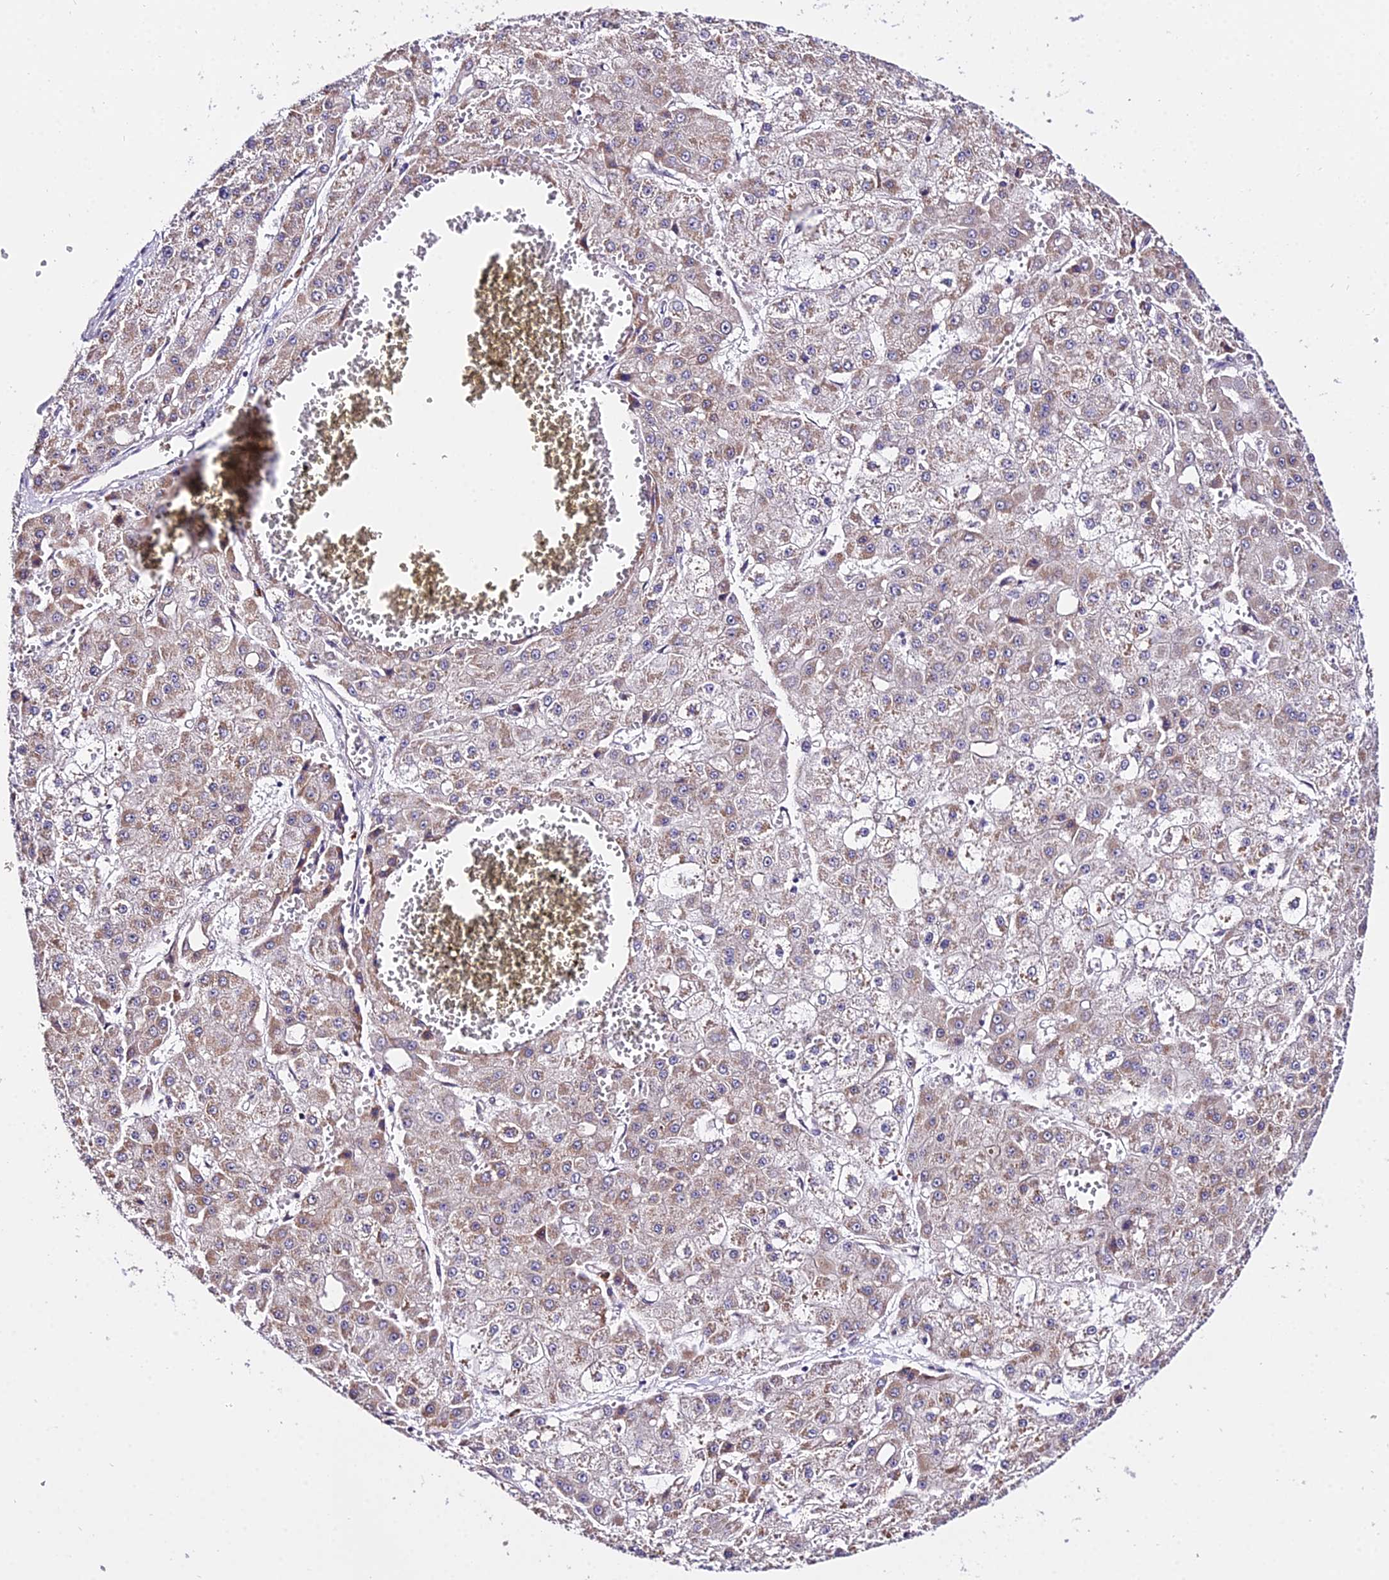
{"staining": {"intensity": "moderate", "quantity": ">75%", "location": "cytoplasmic/membranous"}, "tissue": "liver cancer", "cell_type": "Tumor cells", "image_type": "cancer", "snomed": [{"axis": "morphology", "description": "Carcinoma, Hepatocellular, NOS"}, {"axis": "topography", "description": "Liver"}], "caption": "This histopathology image shows immunohistochemistry (IHC) staining of human liver cancer (hepatocellular carcinoma), with medium moderate cytoplasmic/membranous positivity in about >75% of tumor cells.", "gene": "POLR2I", "patient": {"sex": "male", "age": 47}}